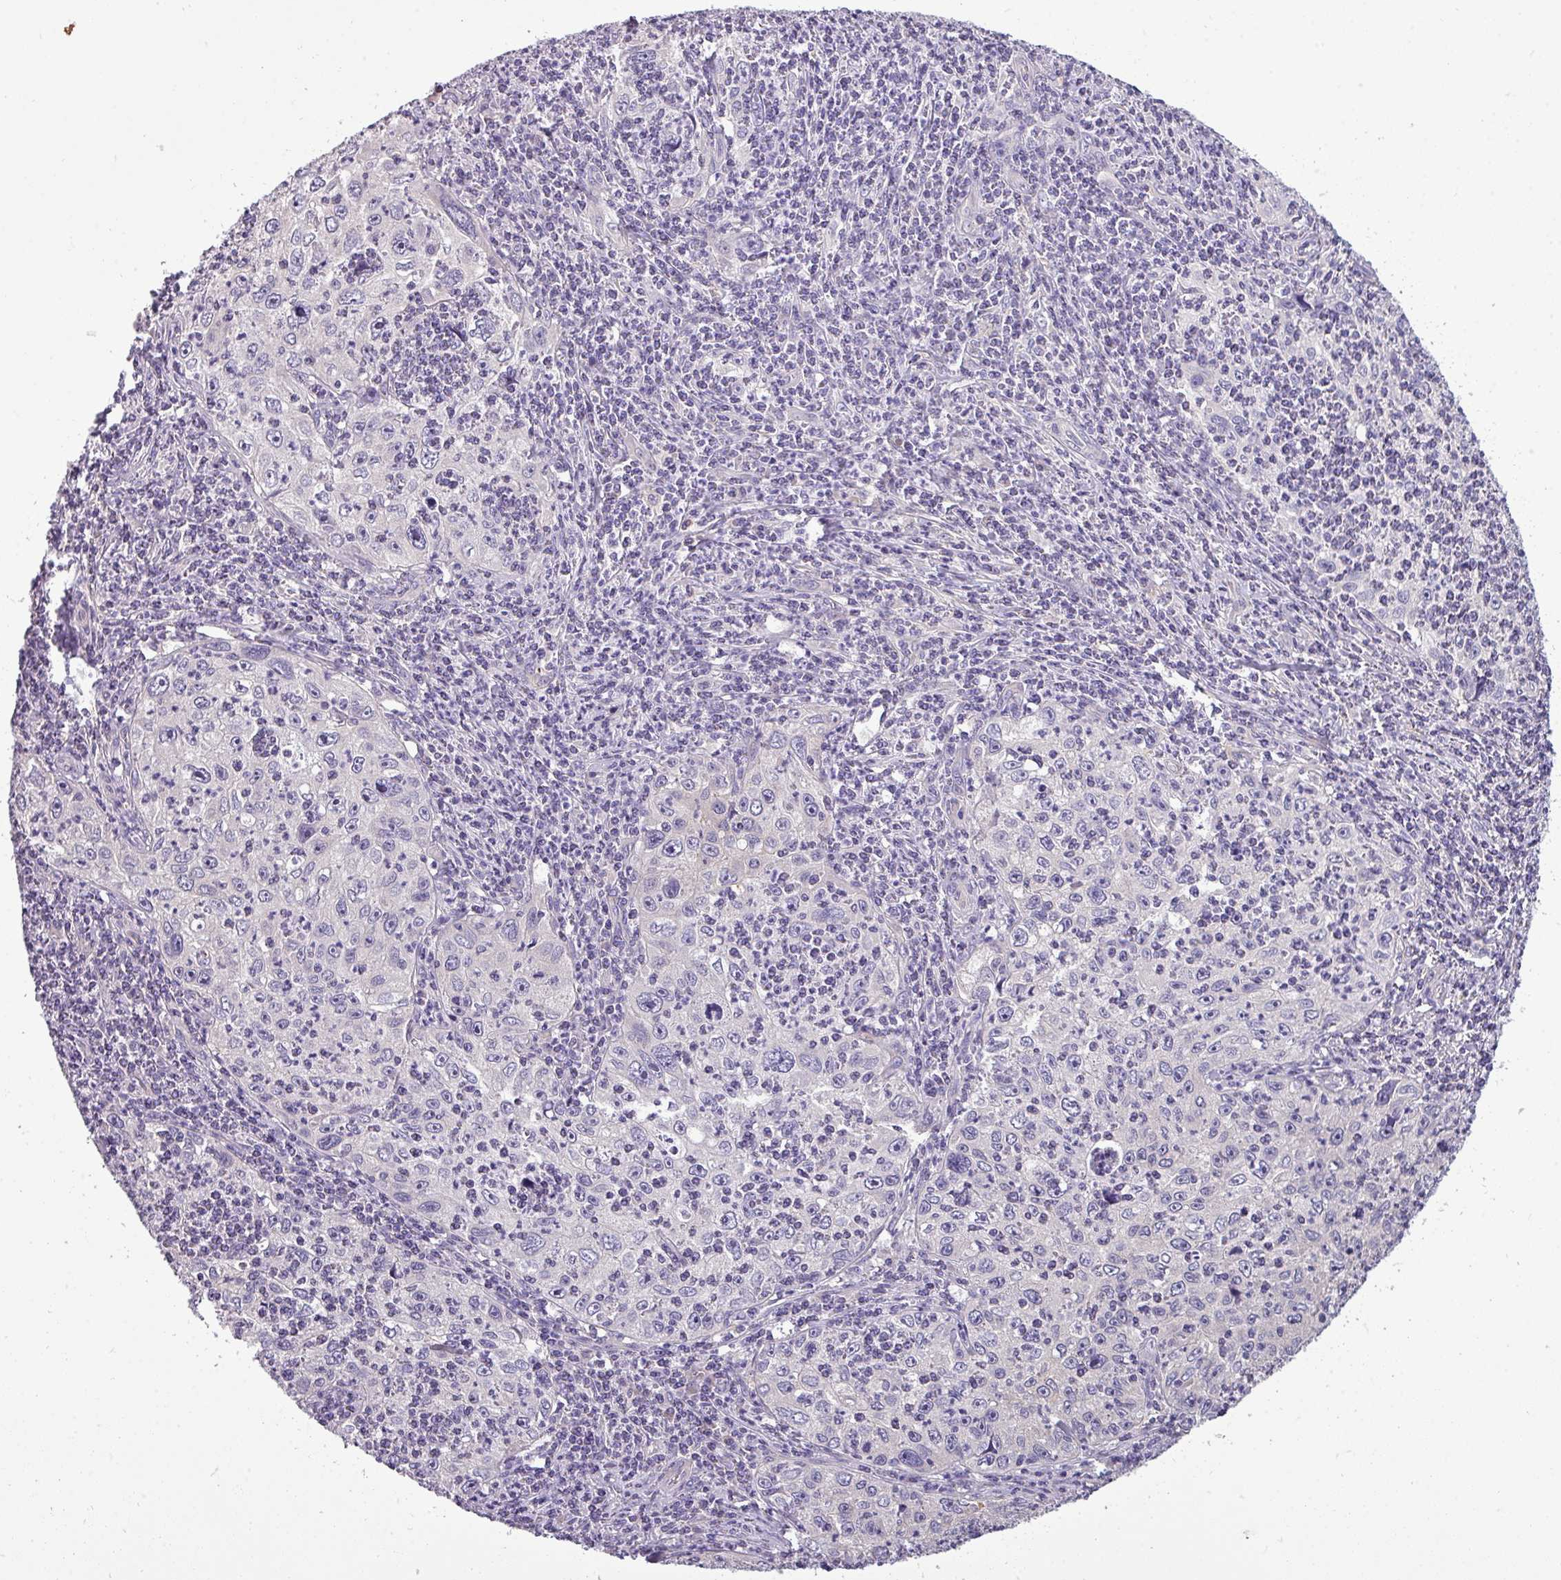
{"staining": {"intensity": "negative", "quantity": "none", "location": "none"}, "tissue": "cervical cancer", "cell_type": "Tumor cells", "image_type": "cancer", "snomed": [{"axis": "morphology", "description": "Squamous cell carcinoma, NOS"}, {"axis": "topography", "description": "Cervix"}], "caption": "This is a photomicrograph of immunohistochemistry staining of cervical squamous cell carcinoma, which shows no staining in tumor cells.", "gene": "DNAAF9", "patient": {"sex": "female", "age": 30}}